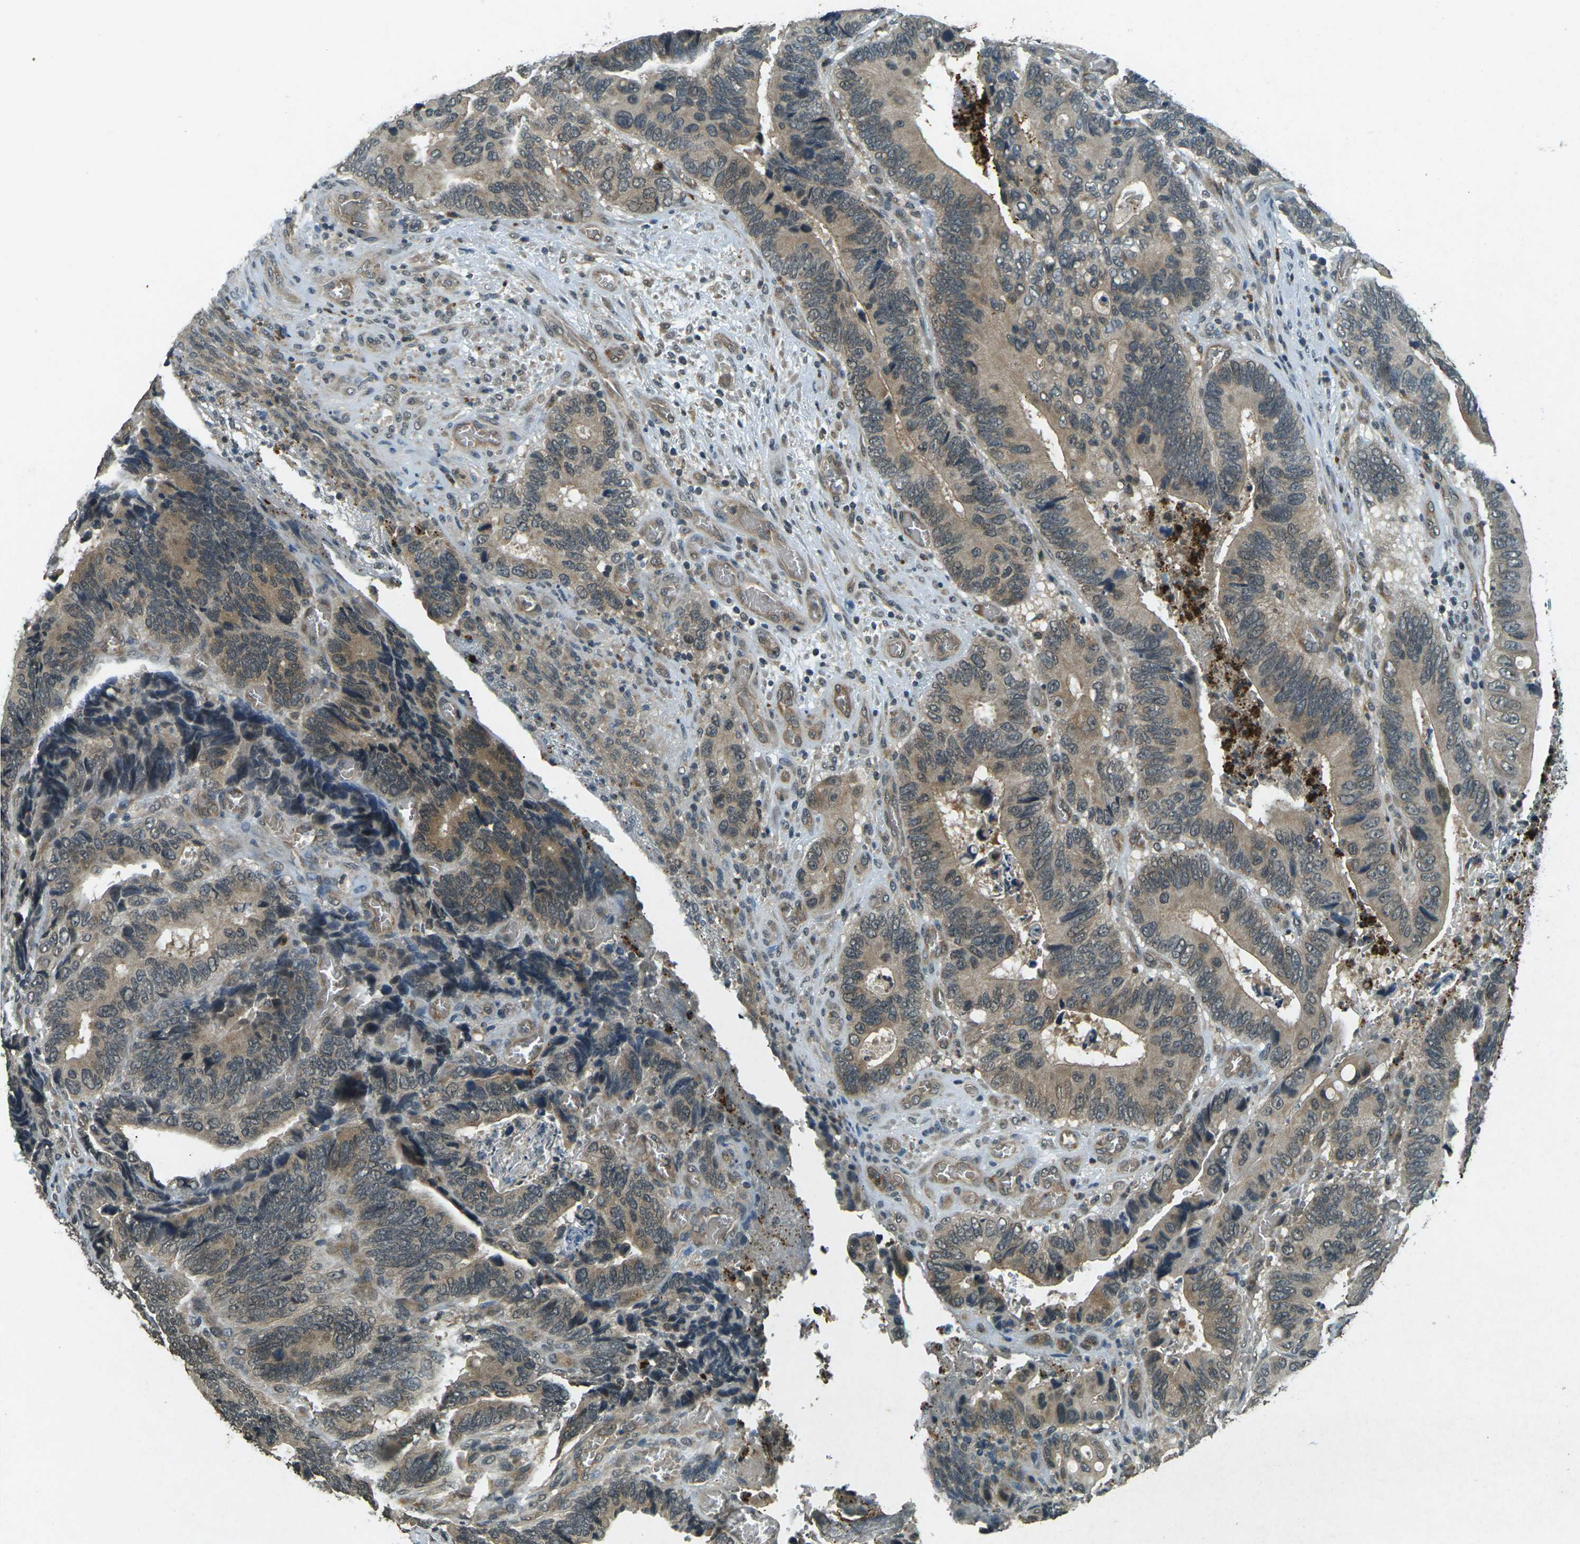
{"staining": {"intensity": "weak", "quantity": ">75%", "location": "cytoplasmic/membranous"}, "tissue": "colorectal cancer", "cell_type": "Tumor cells", "image_type": "cancer", "snomed": [{"axis": "morphology", "description": "Adenocarcinoma, NOS"}, {"axis": "topography", "description": "Colon"}], "caption": "Weak cytoplasmic/membranous positivity is seen in approximately >75% of tumor cells in colorectal cancer.", "gene": "PDE2A", "patient": {"sex": "male", "age": 72}}